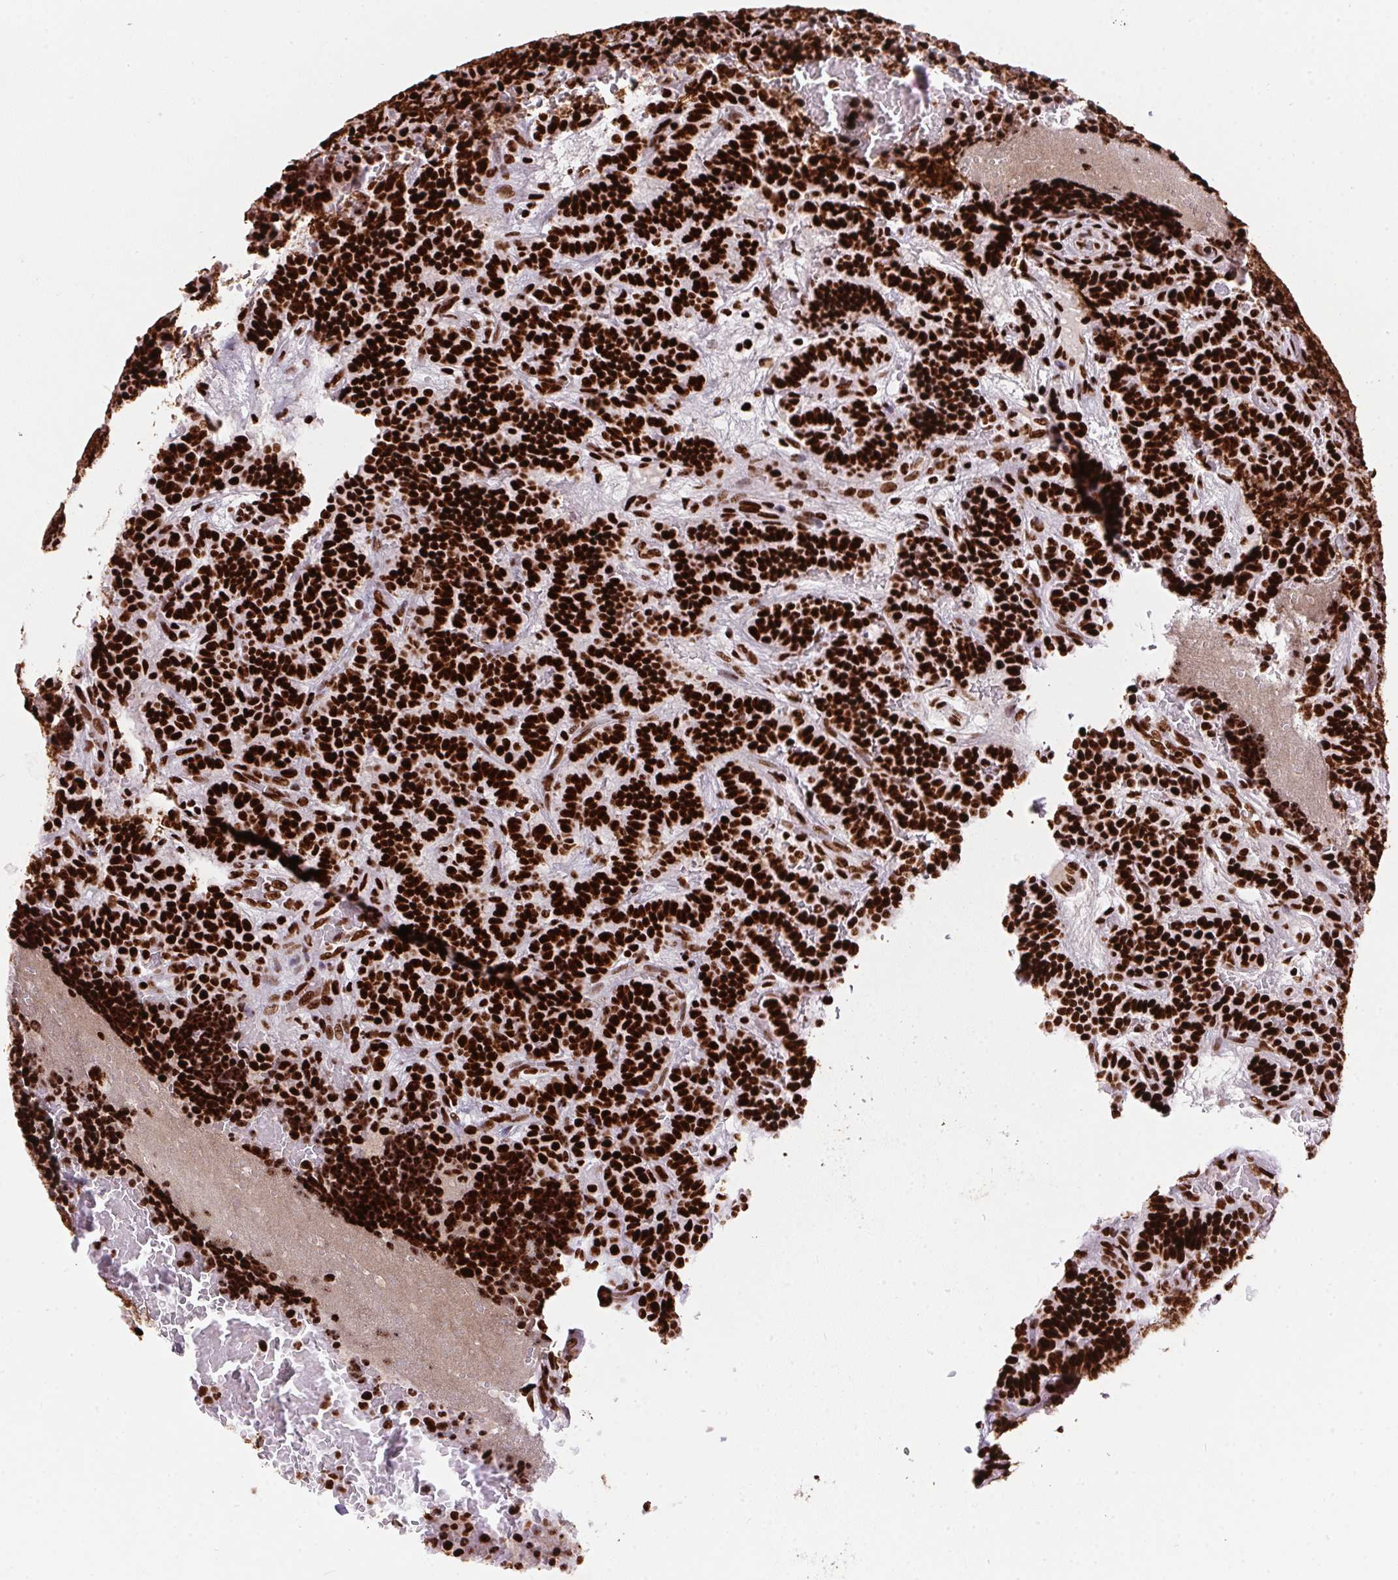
{"staining": {"intensity": "strong", "quantity": ">75%", "location": "nuclear"}, "tissue": "carcinoid", "cell_type": "Tumor cells", "image_type": "cancer", "snomed": [{"axis": "morphology", "description": "Carcinoid, malignant, NOS"}, {"axis": "topography", "description": "Pancreas"}], "caption": "Immunohistochemistry of malignant carcinoid displays high levels of strong nuclear staining in about >75% of tumor cells.", "gene": "PAGE3", "patient": {"sex": "male", "age": 36}}